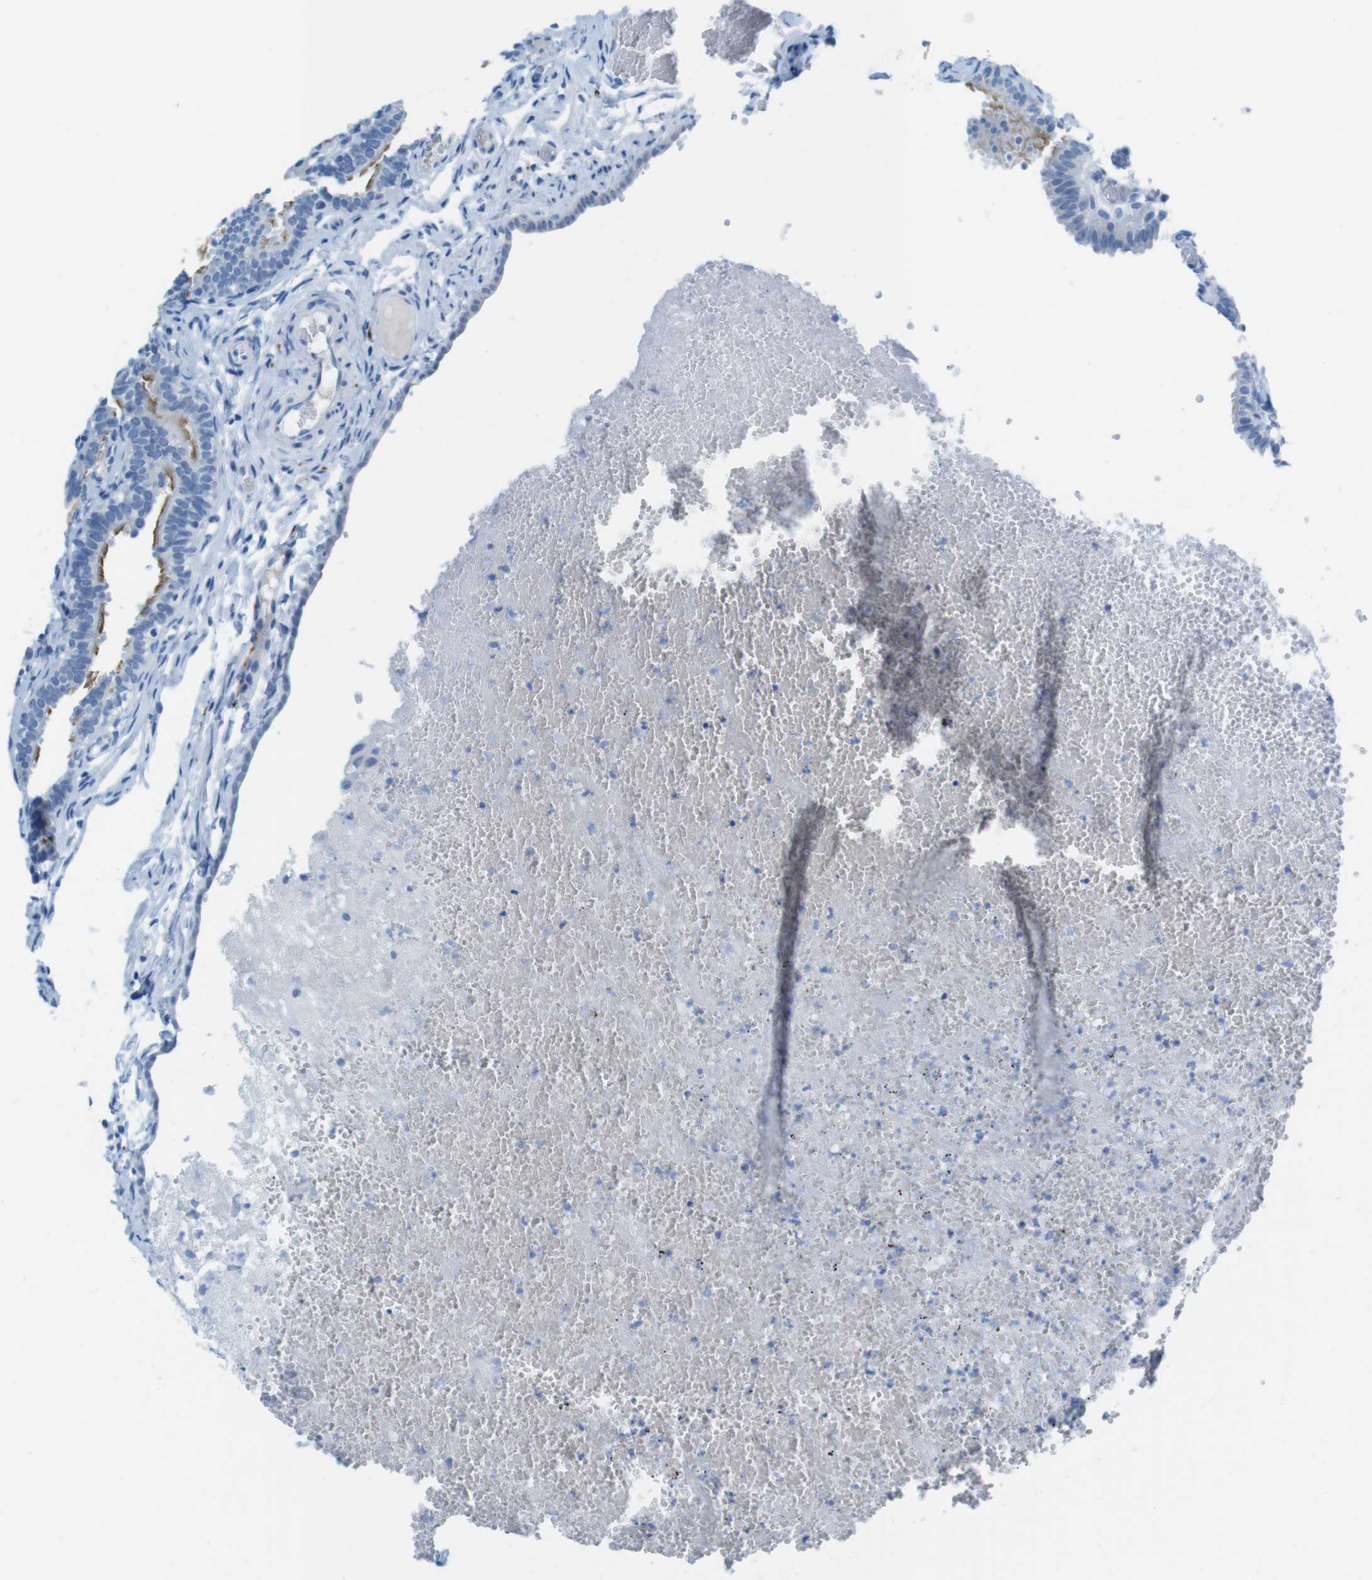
{"staining": {"intensity": "moderate", "quantity": "<25%", "location": "cytoplasmic/membranous"}, "tissue": "fallopian tube", "cell_type": "Glandular cells", "image_type": "normal", "snomed": [{"axis": "morphology", "description": "Normal tissue, NOS"}, {"axis": "topography", "description": "Fallopian tube"}, {"axis": "topography", "description": "Placenta"}], "caption": "Immunohistochemistry (DAB (3,3'-diaminobenzidine)) staining of unremarkable human fallopian tube exhibits moderate cytoplasmic/membranous protein staining in about <25% of glandular cells.", "gene": "GAP43", "patient": {"sex": "female", "age": 34}}